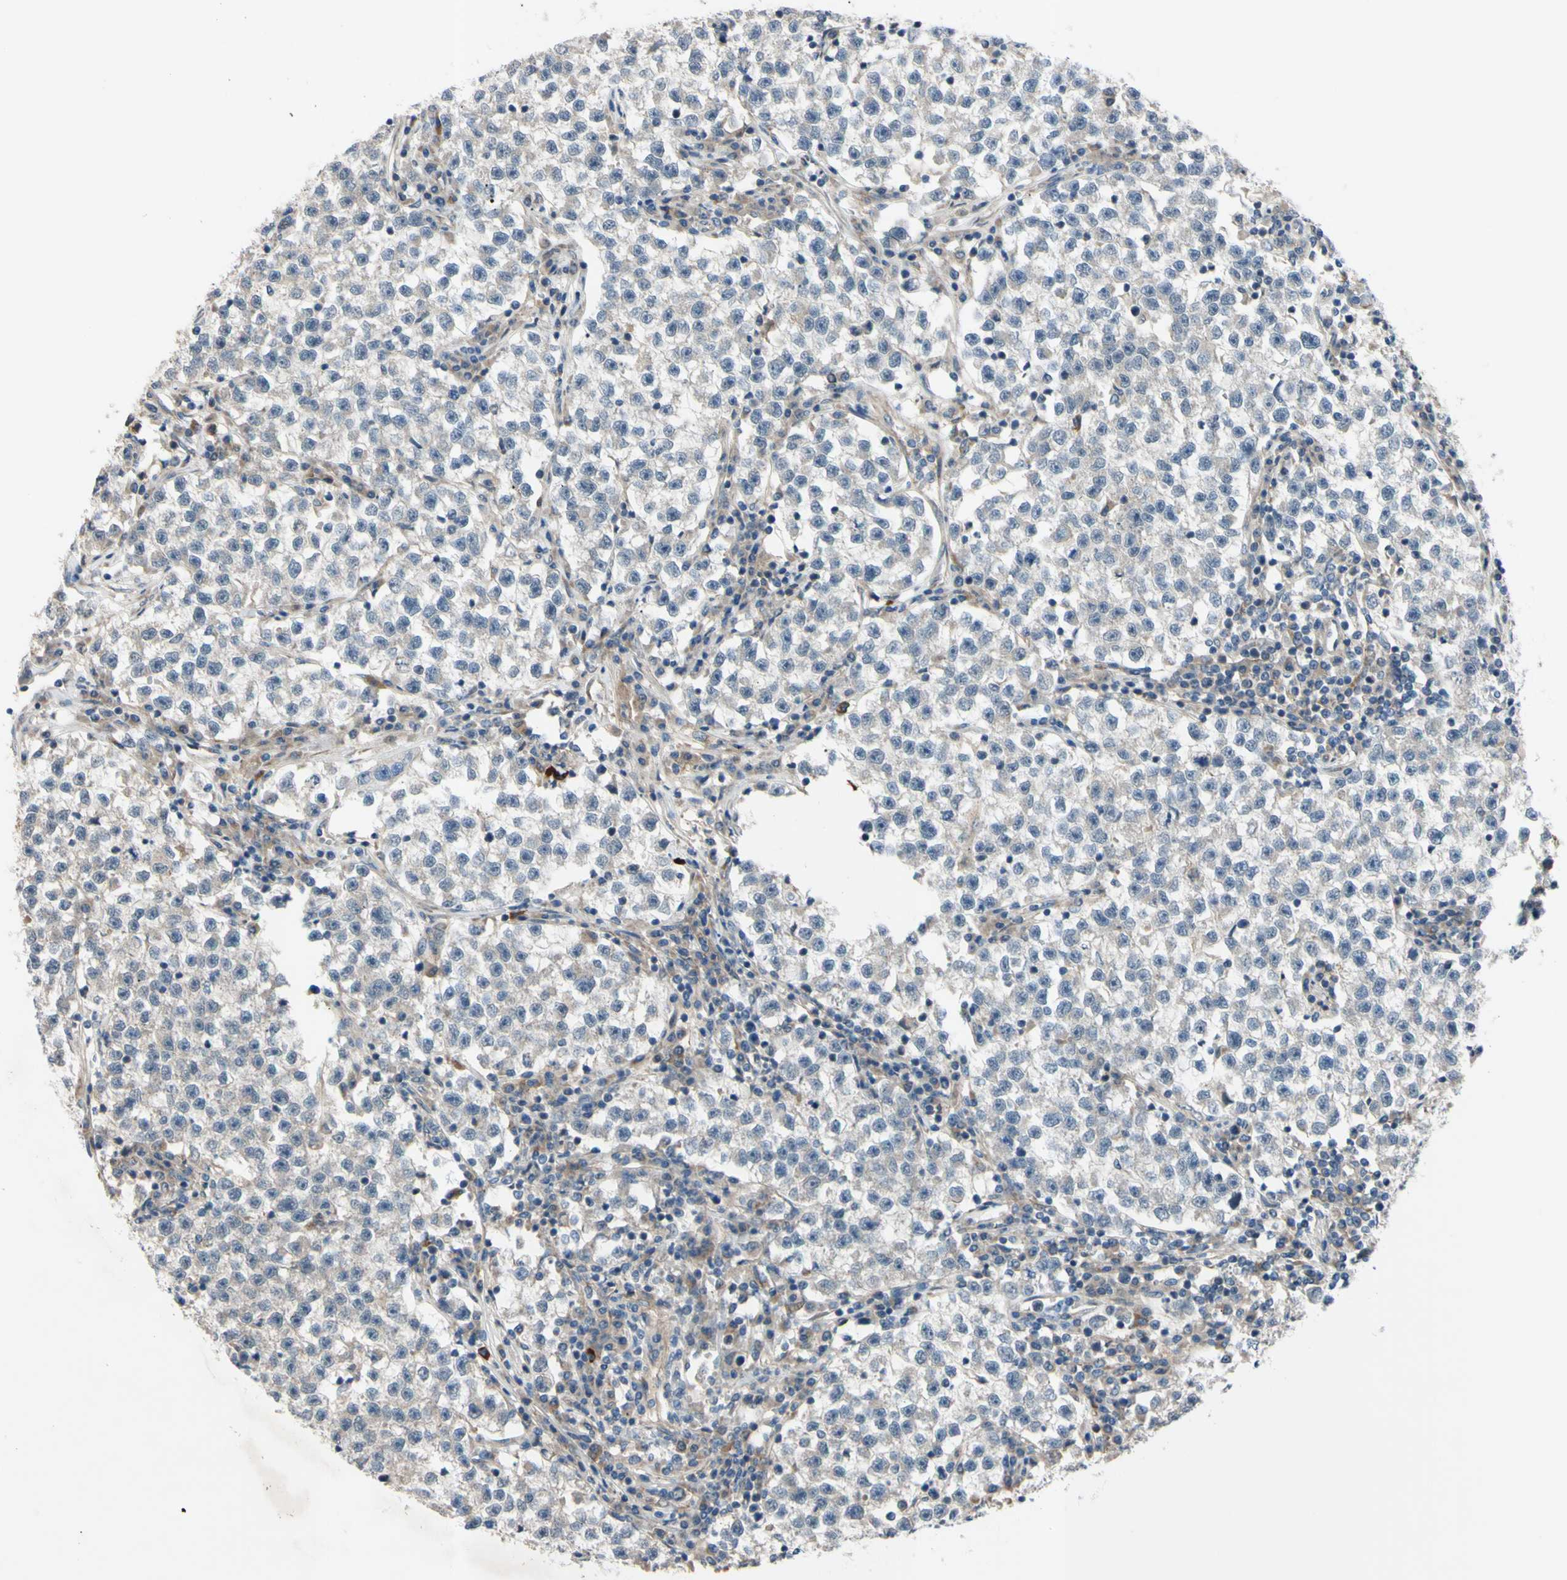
{"staining": {"intensity": "negative", "quantity": "none", "location": "none"}, "tissue": "testis cancer", "cell_type": "Tumor cells", "image_type": "cancer", "snomed": [{"axis": "morphology", "description": "Seminoma, NOS"}, {"axis": "topography", "description": "Testis"}], "caption": "IHC photomicrograph of neoplastic tissue: testis cancer (seminoma) stained with DAB displays no significant protein positivity in tumor cells.", "gene": "SVIL", "patient": {"sex": "male", "age": 22}}